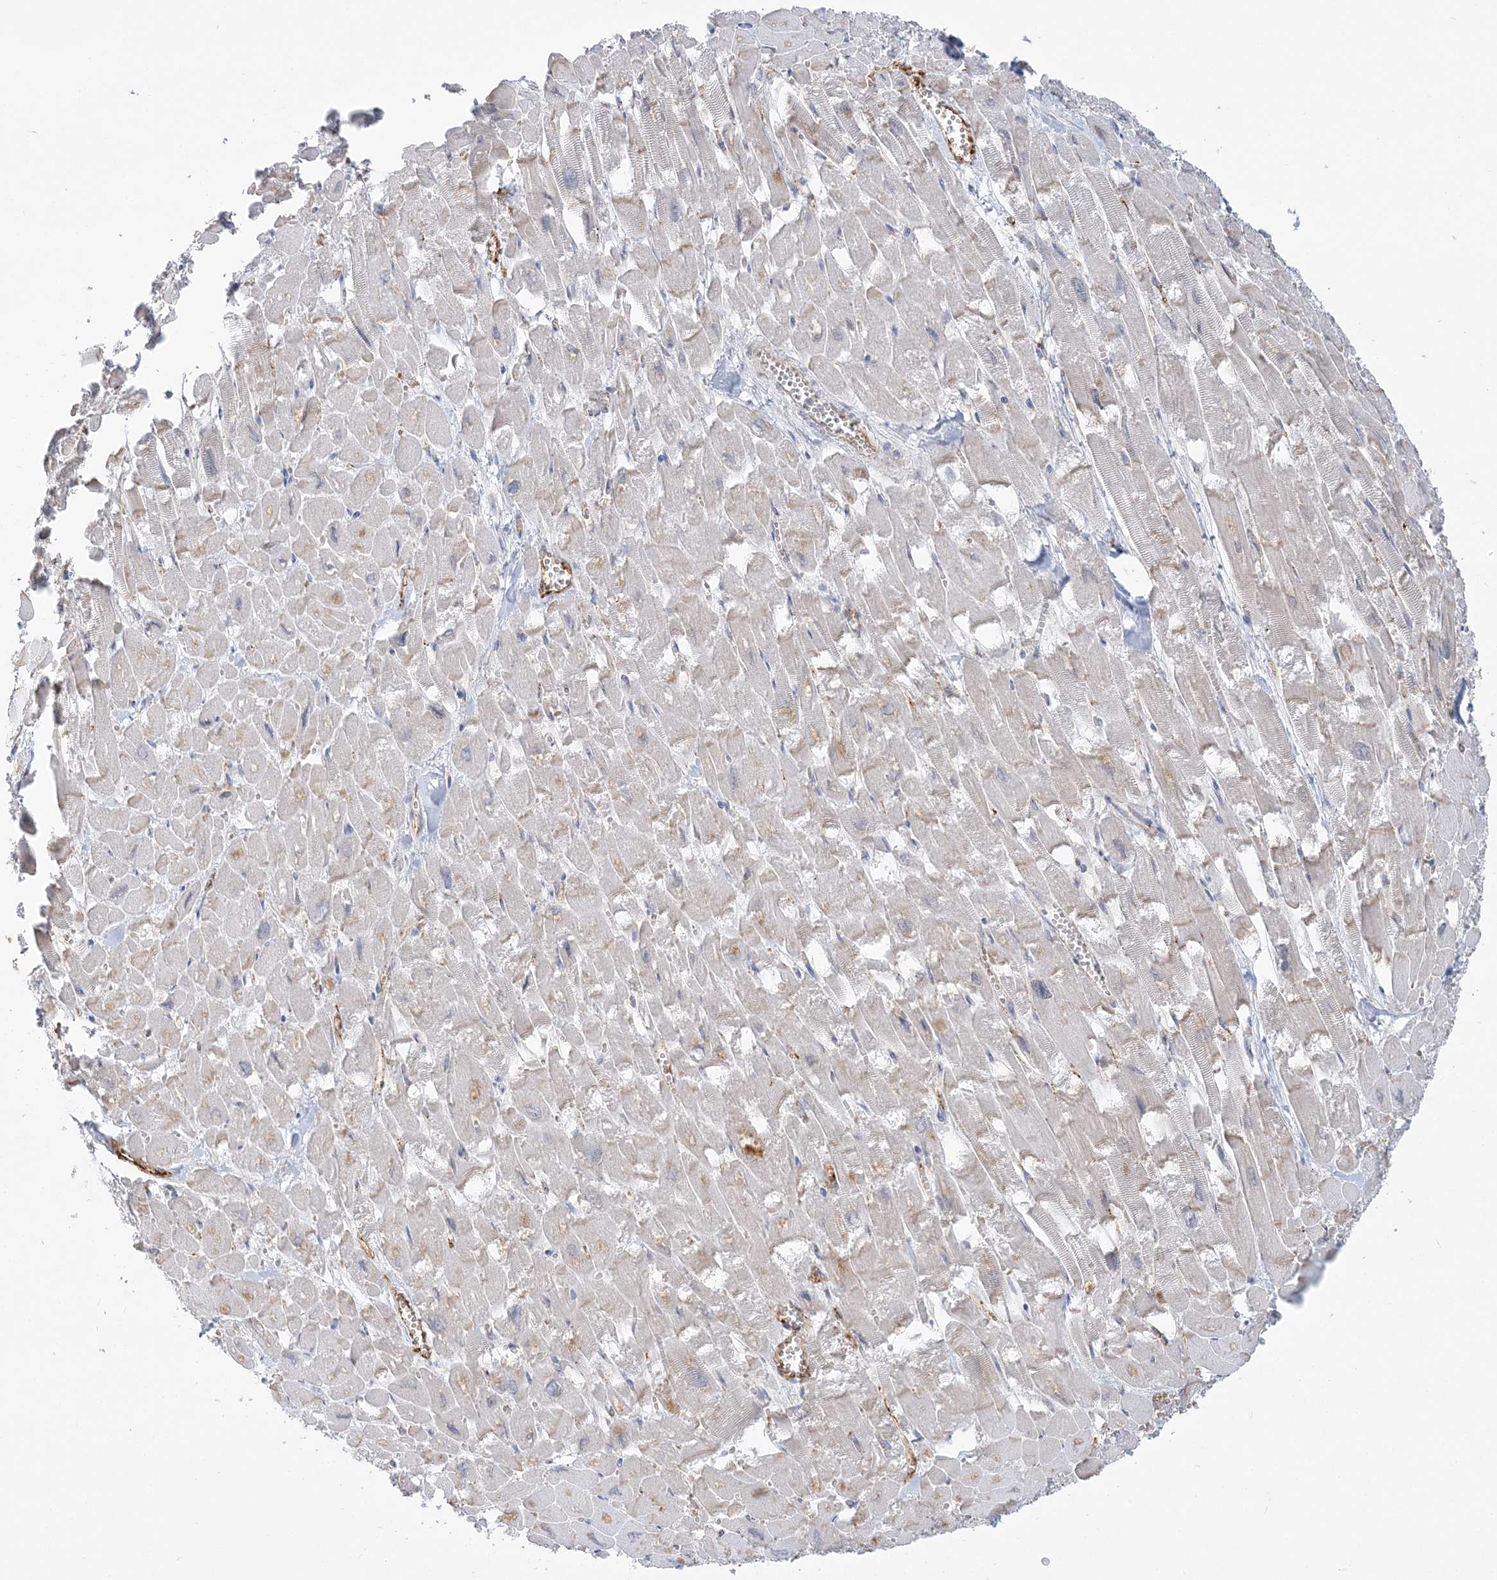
{"staining": {"intensity": "weak", "quantity": "<25%", "location": "cytoplasmic/membranous"}, "tissue": "heart muscle", "cell_type": "Cardiomyocytes", "image_type": "normal", "snomed": [{"axis": "morphology", "description": "Normal tissue, NOS"}, {"axis": "topography", "description": "Heart"}], "caption": "This is an immunohistochemistry (IHC) micrograph of benign human heart muscle. There is no positivity in cardiomyocytes.", "gene": "INPP1", "patient": {"sex": "male", "age": 54}}